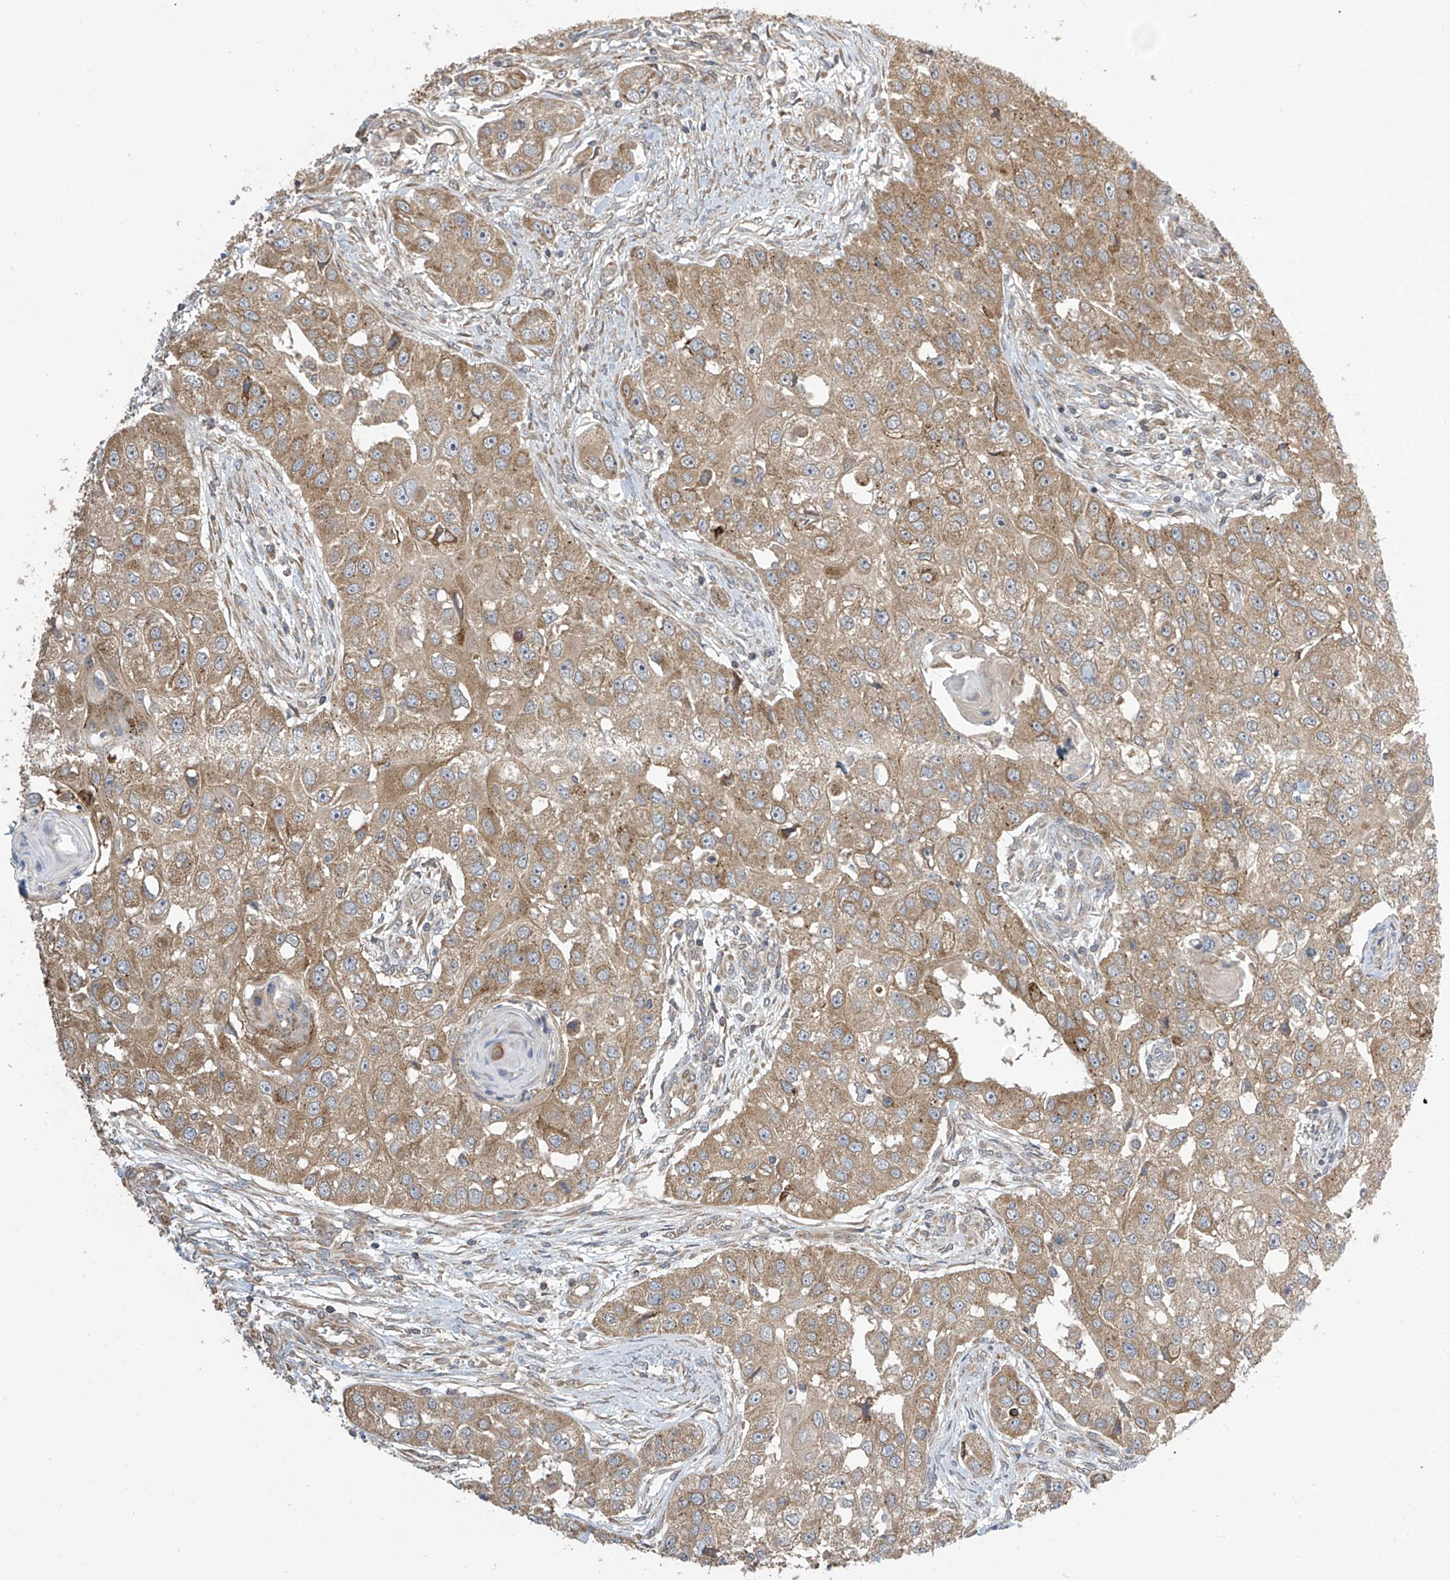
{"staining": {"intensity": "moderate", "quantity": ">75%", "location": "cytoplasmic/membranous"}, "tissue": "head and neck cancer", "cell_type": "Tumor cells", "image_type": "cancer", "snomed": [{"axis": "morphology", "description": "Normal tissue, NOS"}, {"axis": "morphology", "description": "Squamous cell carcinoma, NOS"}, {"axis": "topography", "description": "Skeletal muscle"}, {"axis": "topography", "description": "Head-Neck"}], "caption": "IHC image of neoplastic tissue: squamous cell carcinoma (head and neck) stained using IHC exhibits medium levels of moderate protein expression localized specifically in the cytoplasmic/membranous of tumor cells, appearing as a cytoplasmic/membranous brown color.", "gene": "PNPT1", "patient": {"sex": "male", "age": 51}}